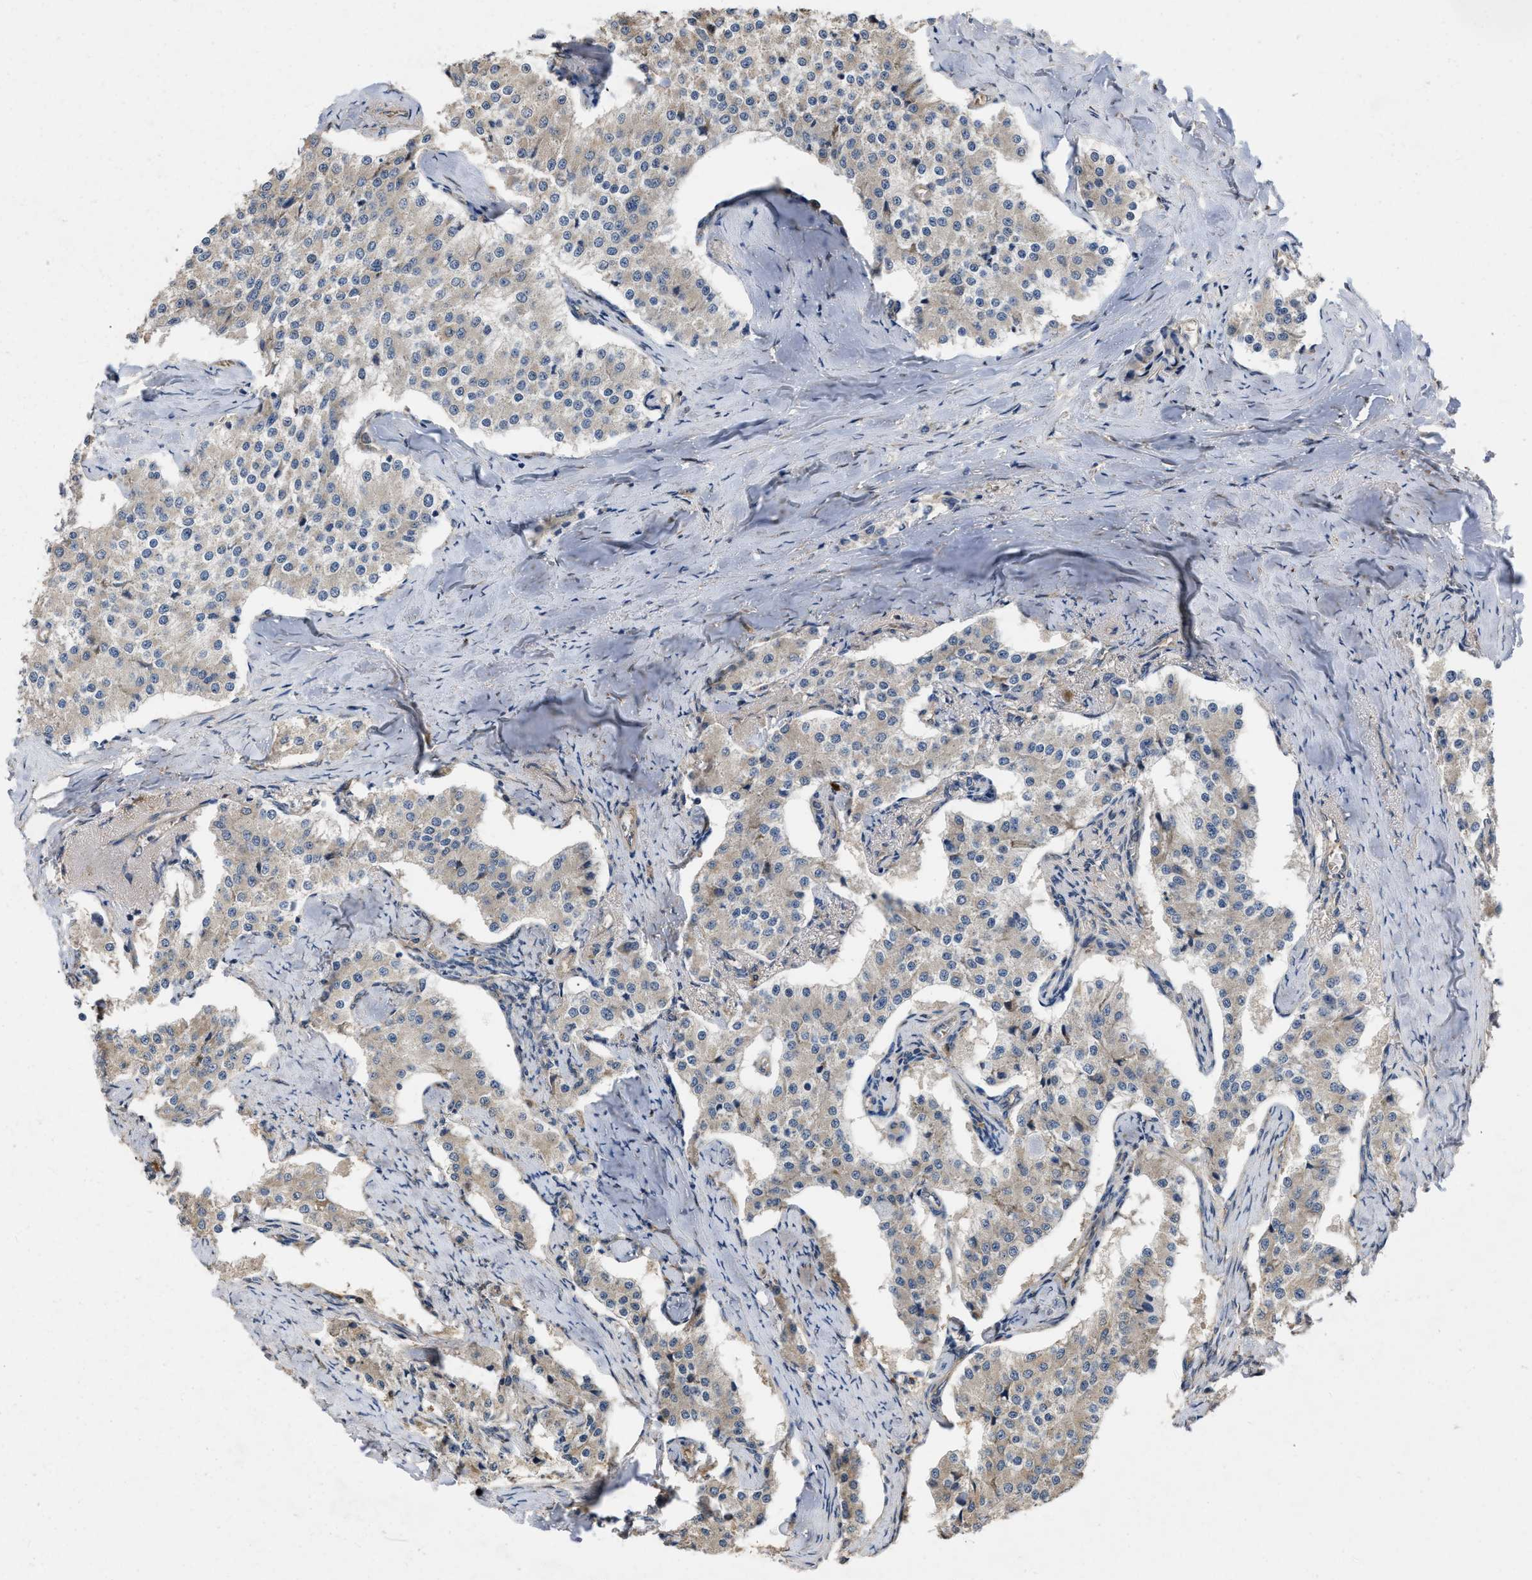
{"staining": {"intensity": "weak", "quantity": "25%-75%", "location": "cytoplasmic/membranous"}, "tissue": "carcinoid", "cell_type": "Tumor cells", "image_type": "cancer", "snomed": [{"axis": "morphology", "description": "Carcinoid, malignant, NOS"}, {"axis": "topography", "description": "Colon"}], "caption": "Immunohistochemistry (IHC) image of neoplastic tissue: human carcinoid stained using immunohistochemistry (IHC) exhibits low levels of weak protein expression localized specifically in the cytoplasmic/membranous of tumor cells, appearing as a cytoplasmic/membranous brown color.", "gene": "SLC4A11", "patient": {"sex": "female", "age": 52}}